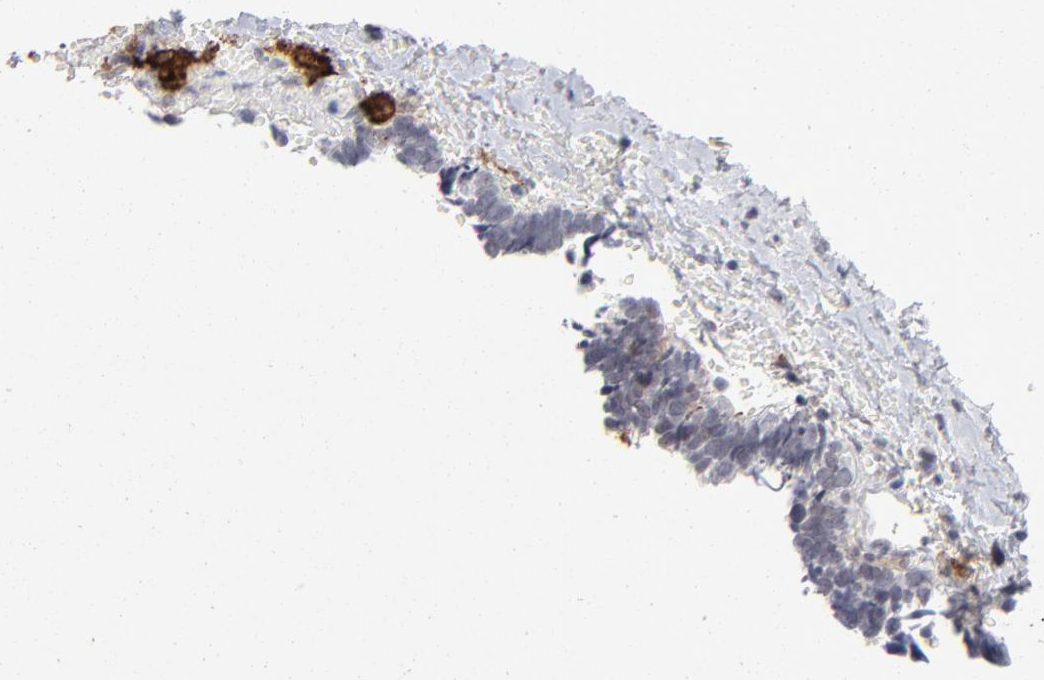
{"staining": {"intensity": "negative", "quantity": "none", "location": "none"}, "tissue": "ovarian cancer", "cell_type": "Tumor cells", "image_type": "cancer", "snomed": [{"axis": "morphology", "description": "Cystadenocarcinoma, serous, NOS"}, {"axis": "topography", "description": "Ovary"}], "caption": "Tumor cells show no significant protein staining in ovarian cancer.", "gene": "CCR2", "patient": {"sex": "female", "age": 77}}